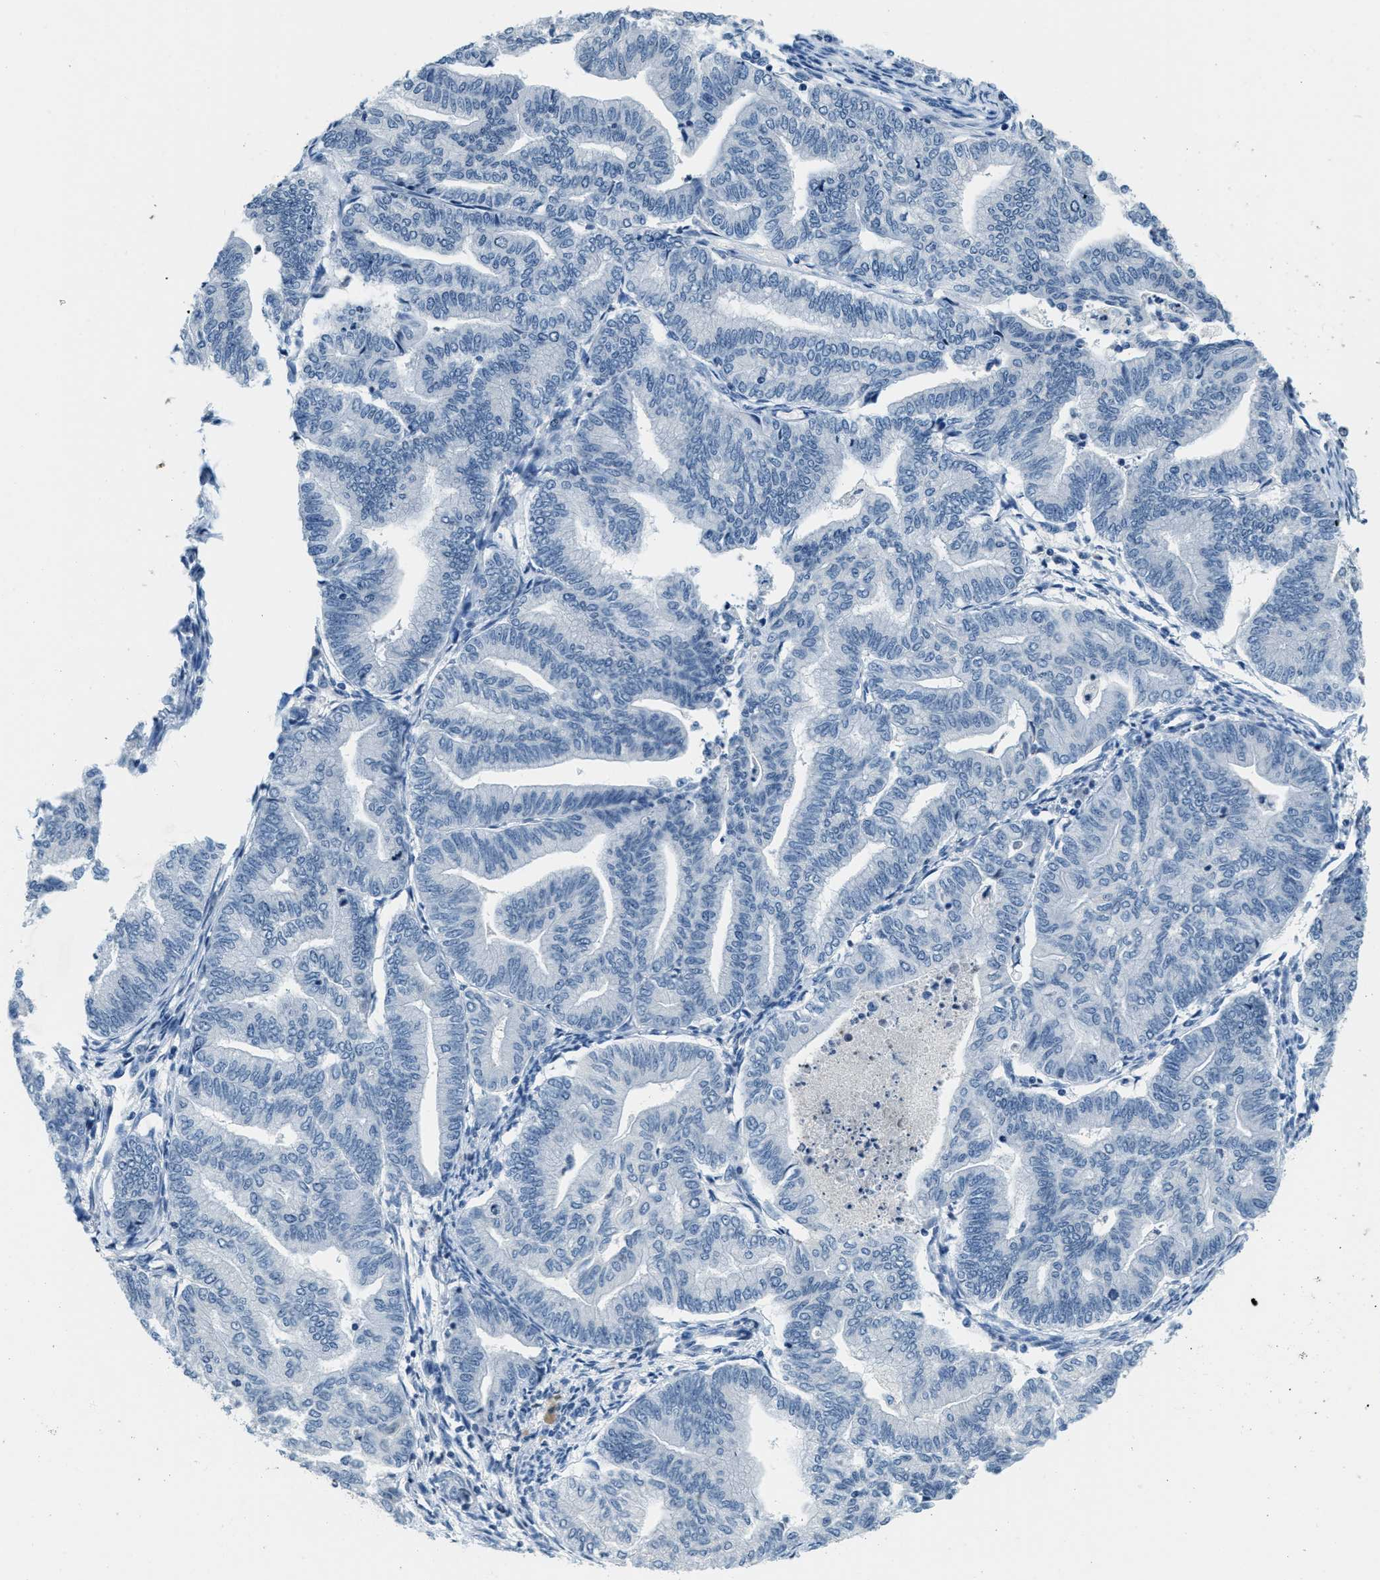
{"staining": {"intensity": "negative", "quantity": "none", "location": "none"}, "tissue": "endometrial cancer", "cell_type": "Tumor cells", "image_type": "cancer", "snomed": [{"axis": "morphology", "description": "Adenocarcinoma, NOS"}, {"axis": "topography", "description": "Endometrium"}], "caption": "Immunohistochemistry (IHC) image of human endometrial cancer stained for a protein (brown), which exhibits no staining in tumor cells.", "gene": "CA4", "patient": {"sex": "female", "age": 79}}